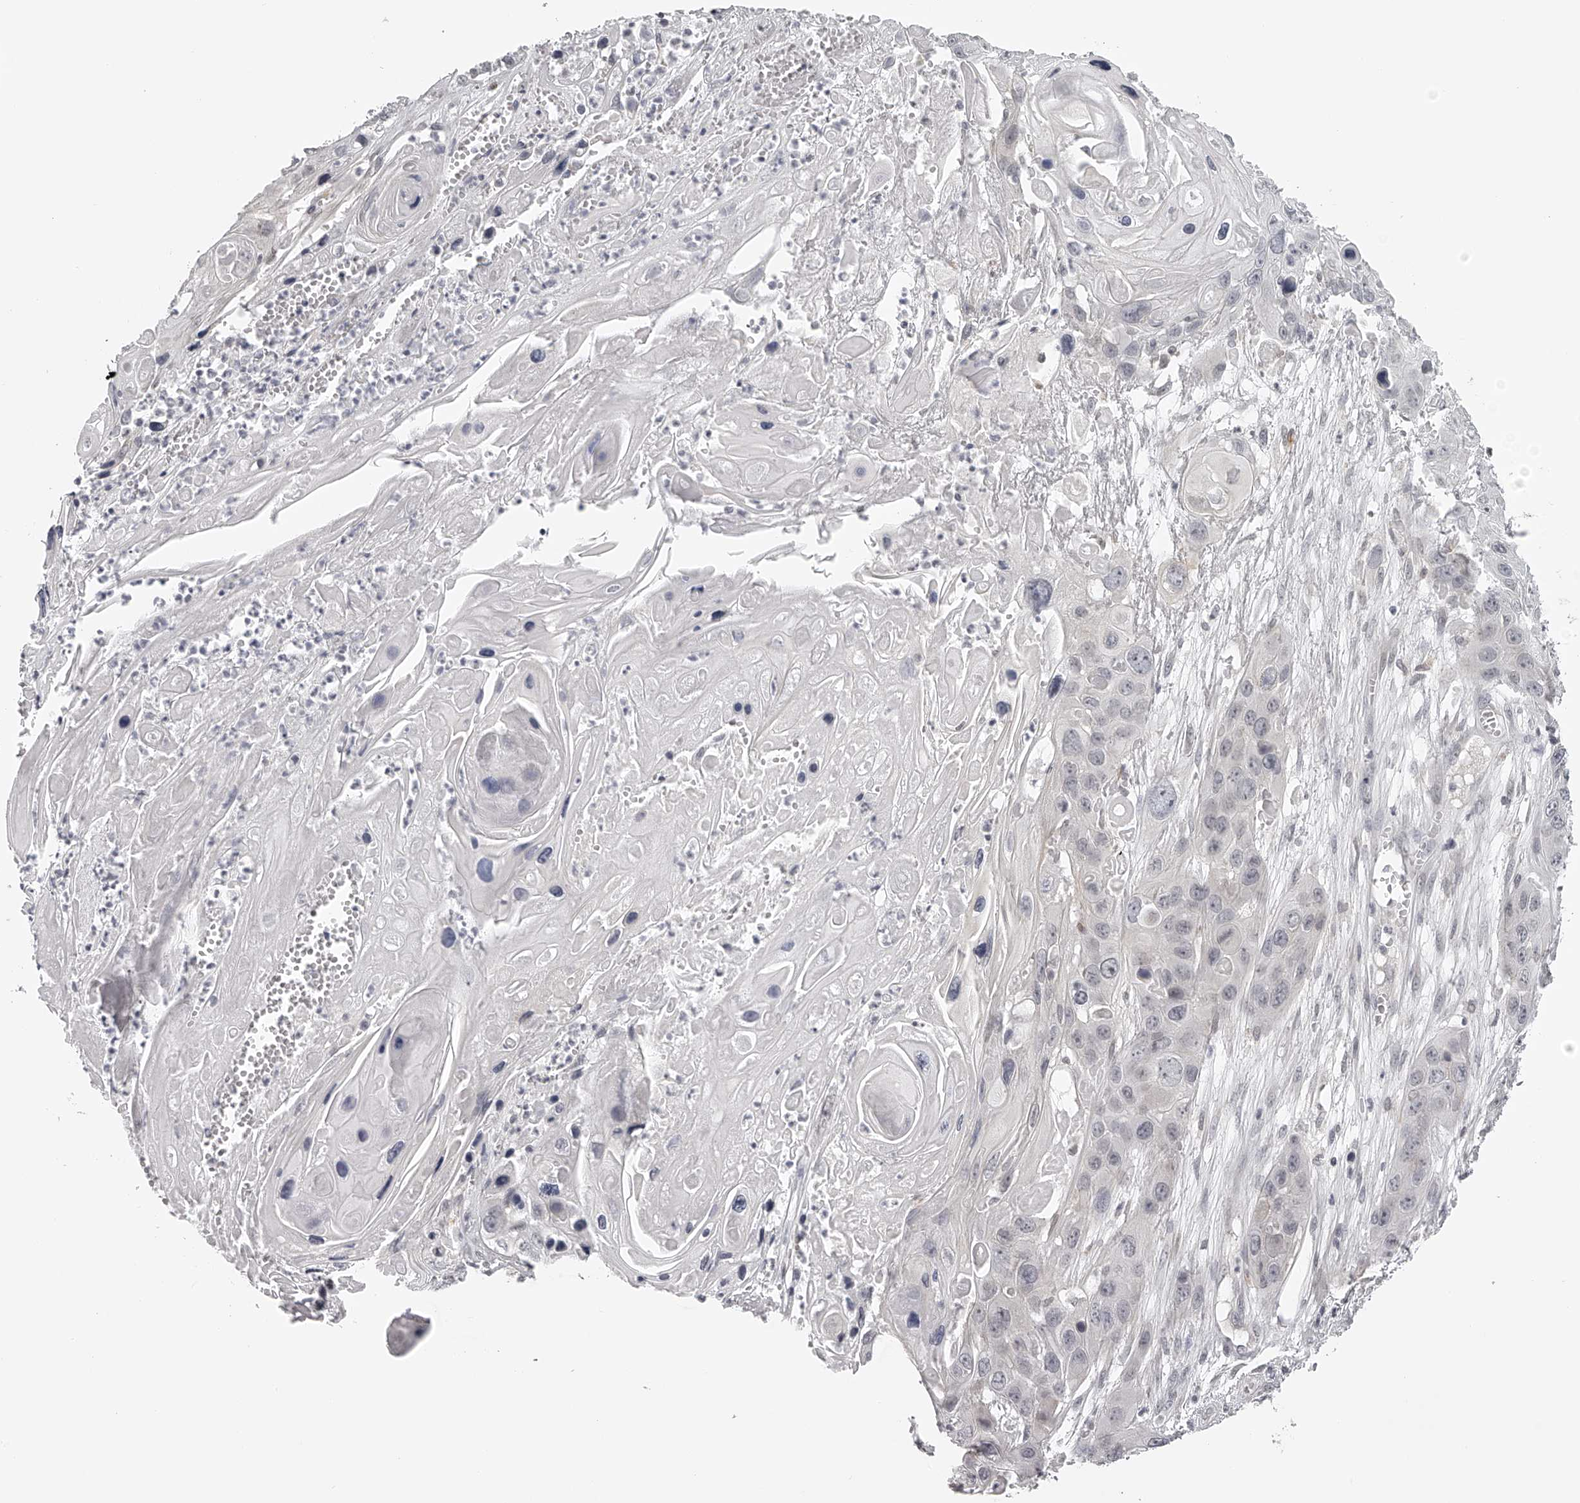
{"staining": {"intensity": "negative", "quantity": "none", "location": "none"}, "tissue": "skin cancer", "cell_type": "Tumor cells", "image_type": "cancer", "snomed": [{"axis": "morphology", "description": "Squamous cell carcinoma, NOS"}, {"axis": "topography", "description": "Skin"}], "caption": "IHC image of neoplastic tissue: human squamous cell carcinoma (skin) stained with DAB reveals no significant protein staining in tumor cells. Nuclei are stained in blue.", "gene": "RNF220", "patient": {"sex": "male", "age": 55}}